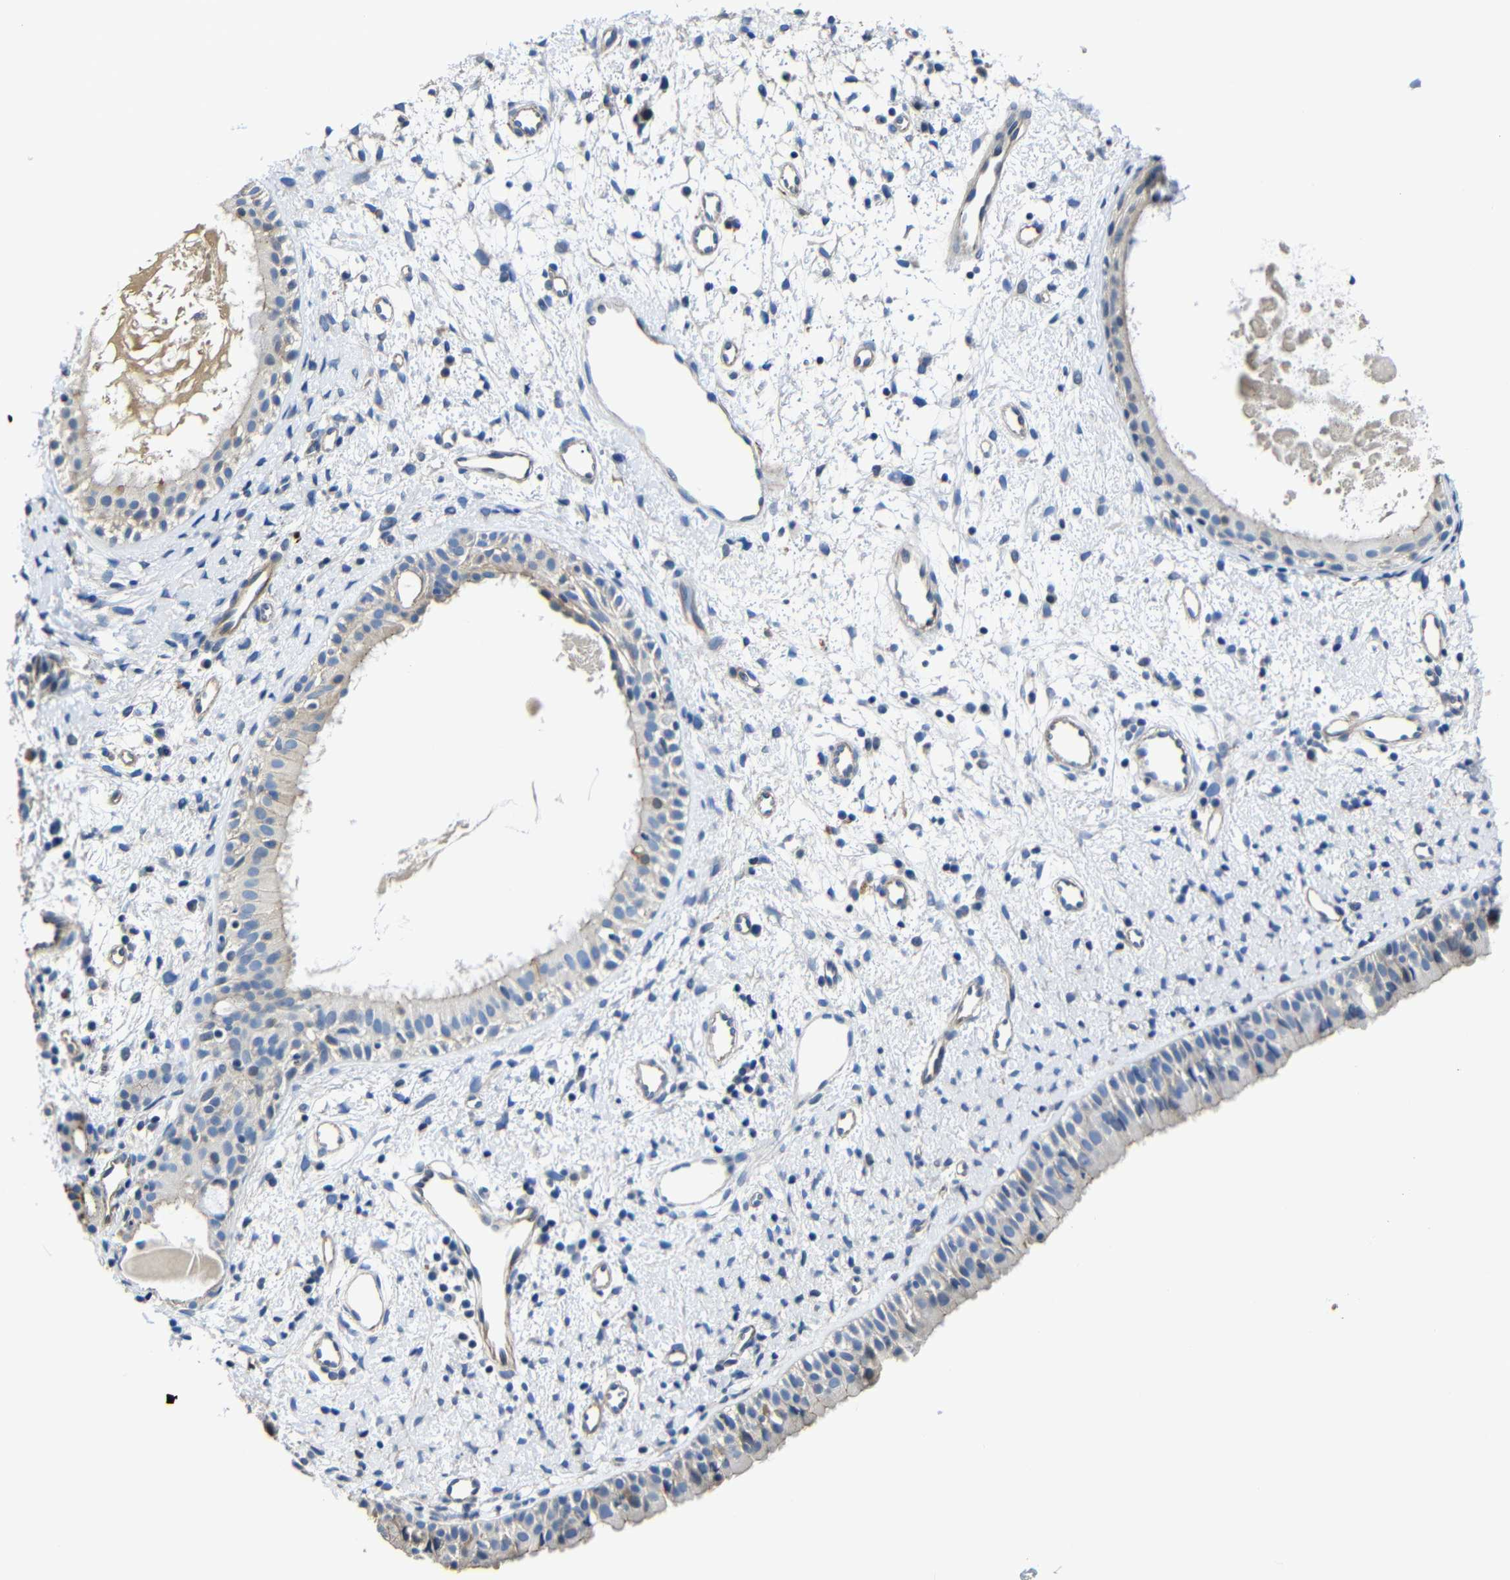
{"staining": {"intensity": "weak", "quantity": "<25%", "location": "cytoplasmic/membranous"}, "tissue": "nasopharynx", "cell_type": "Respiratory epithelial cells", "image_type": "normal", "snomed": [{"axis": "morphology", "description": "Normal tissue, NOS"}, {"axis": "topography", "description": "Nasopharynx"}], "caption": "Human nasopharynx stained for a protein using immunohistochemistry displays no positivity in respiratory epithelial cells.", "gene": "AFDN", "patient": {"sex": "male", "age": 22}}